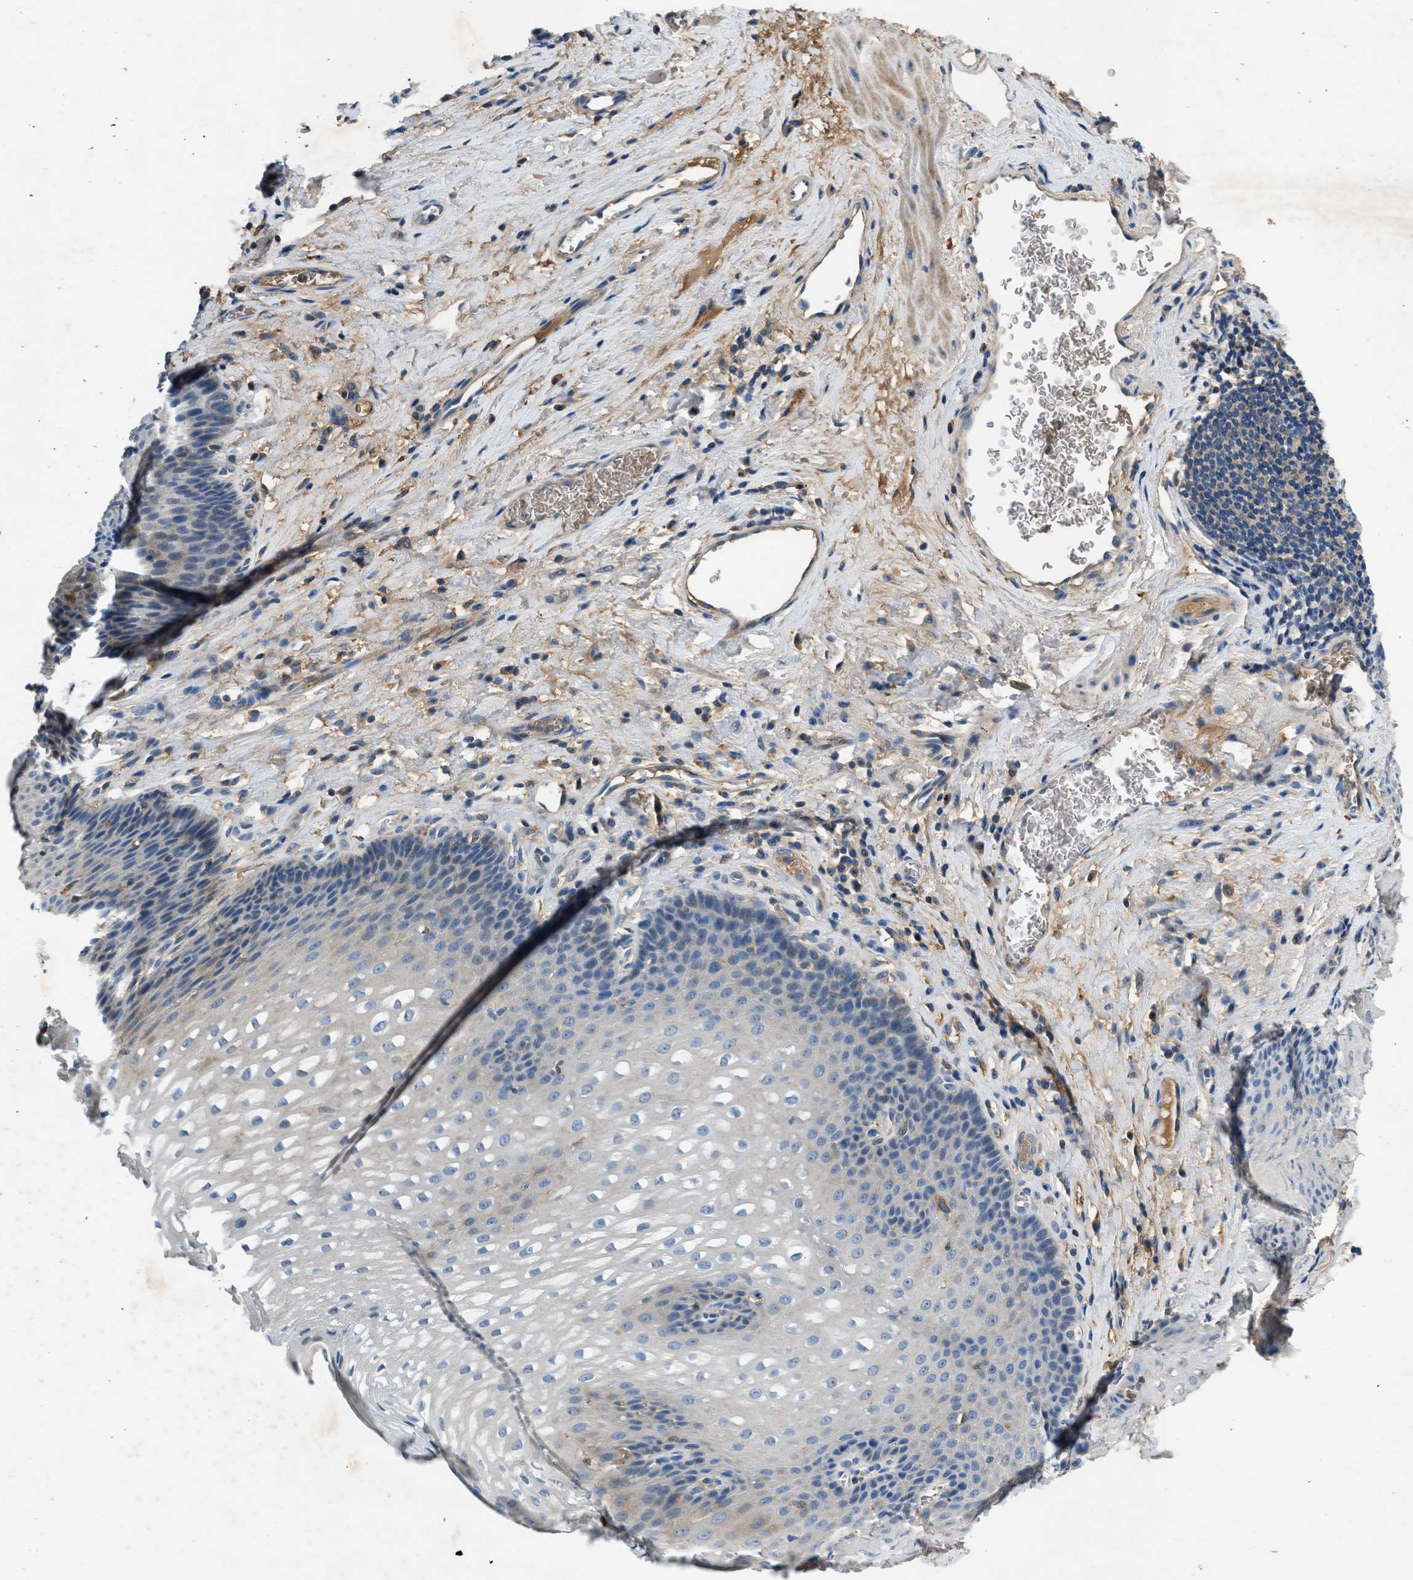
{"staining": {"intensity": "weak", "quantity": "<25%", "location": "cytoplasmic/membranous"}, "tissue": "esophagus", "cell_type": "Squamous epithelial cells", "image_type": "normal", "snomed": [{"axis": "morphology", "description": "Normal tissue, NOS"}, {"axis": "topography", "description": "Esophagus"}], "caption": "Unremarkable esophagus was stained to show a protein in brown. There is no significant positivity in squamous epithelial cells. (DAB immunohistochemistry (IHC) visualized using brightfield microscopy, high magnification).", "gene": "RWDD2B", "patient": {"sex": "male", "age": 48}}